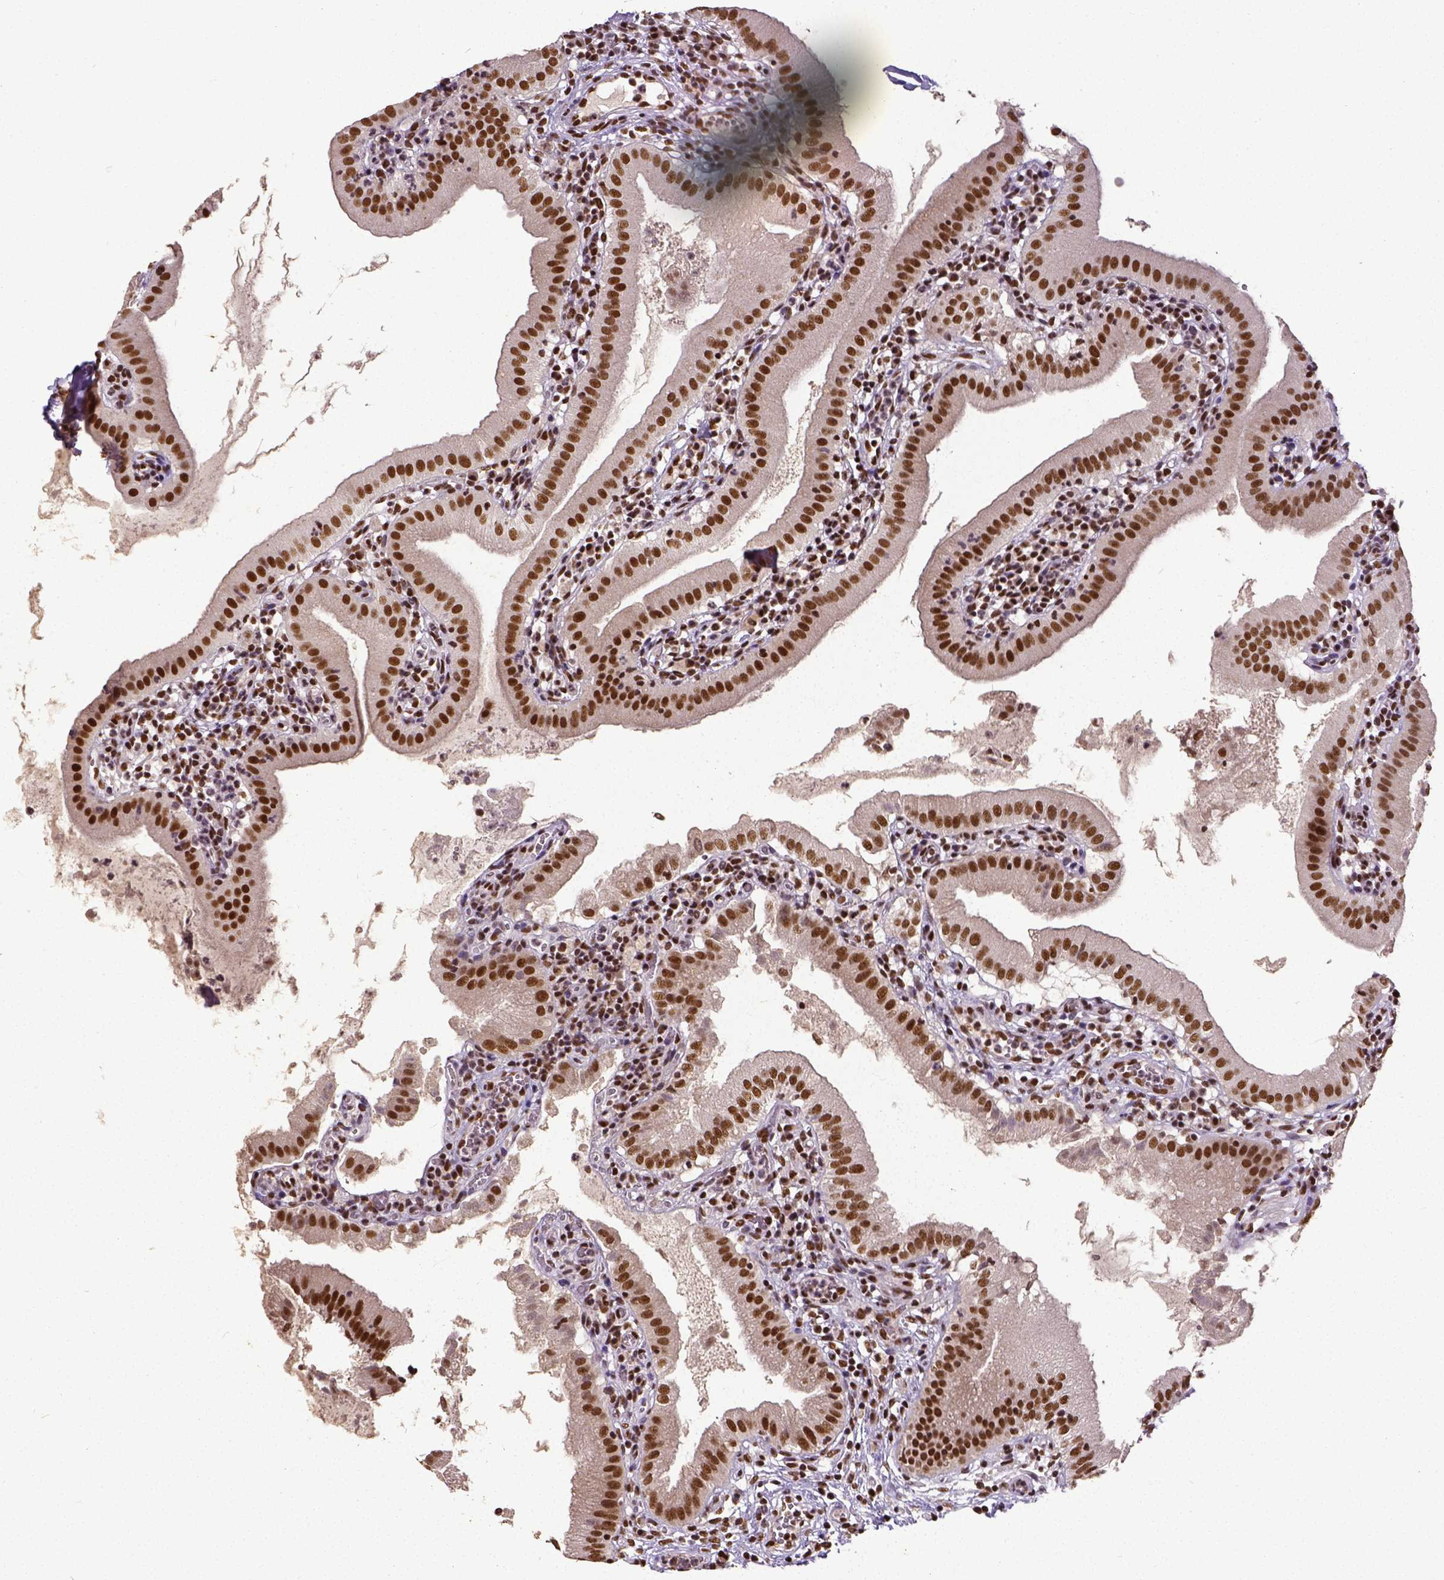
{"staining": {"intensity": "strong", "quantity": ">75%", "location": "nuclear"}, "tissue": "gallbladder", "cell_type": "Glandular cells", "image_type": "normal", "snomed": [{"axis": "morphology", "description": "Normal tissue, NOS"}, {"axis": "topography", "description": "Gallbladder"}], "caption": "Immunohistochemical staining of unremarkable gallbladder shows high levels of strong nuclear expression in about >75% of glandular cells.", "gene": "ATRX", "patient": {"sex": "female", "age": 65}}